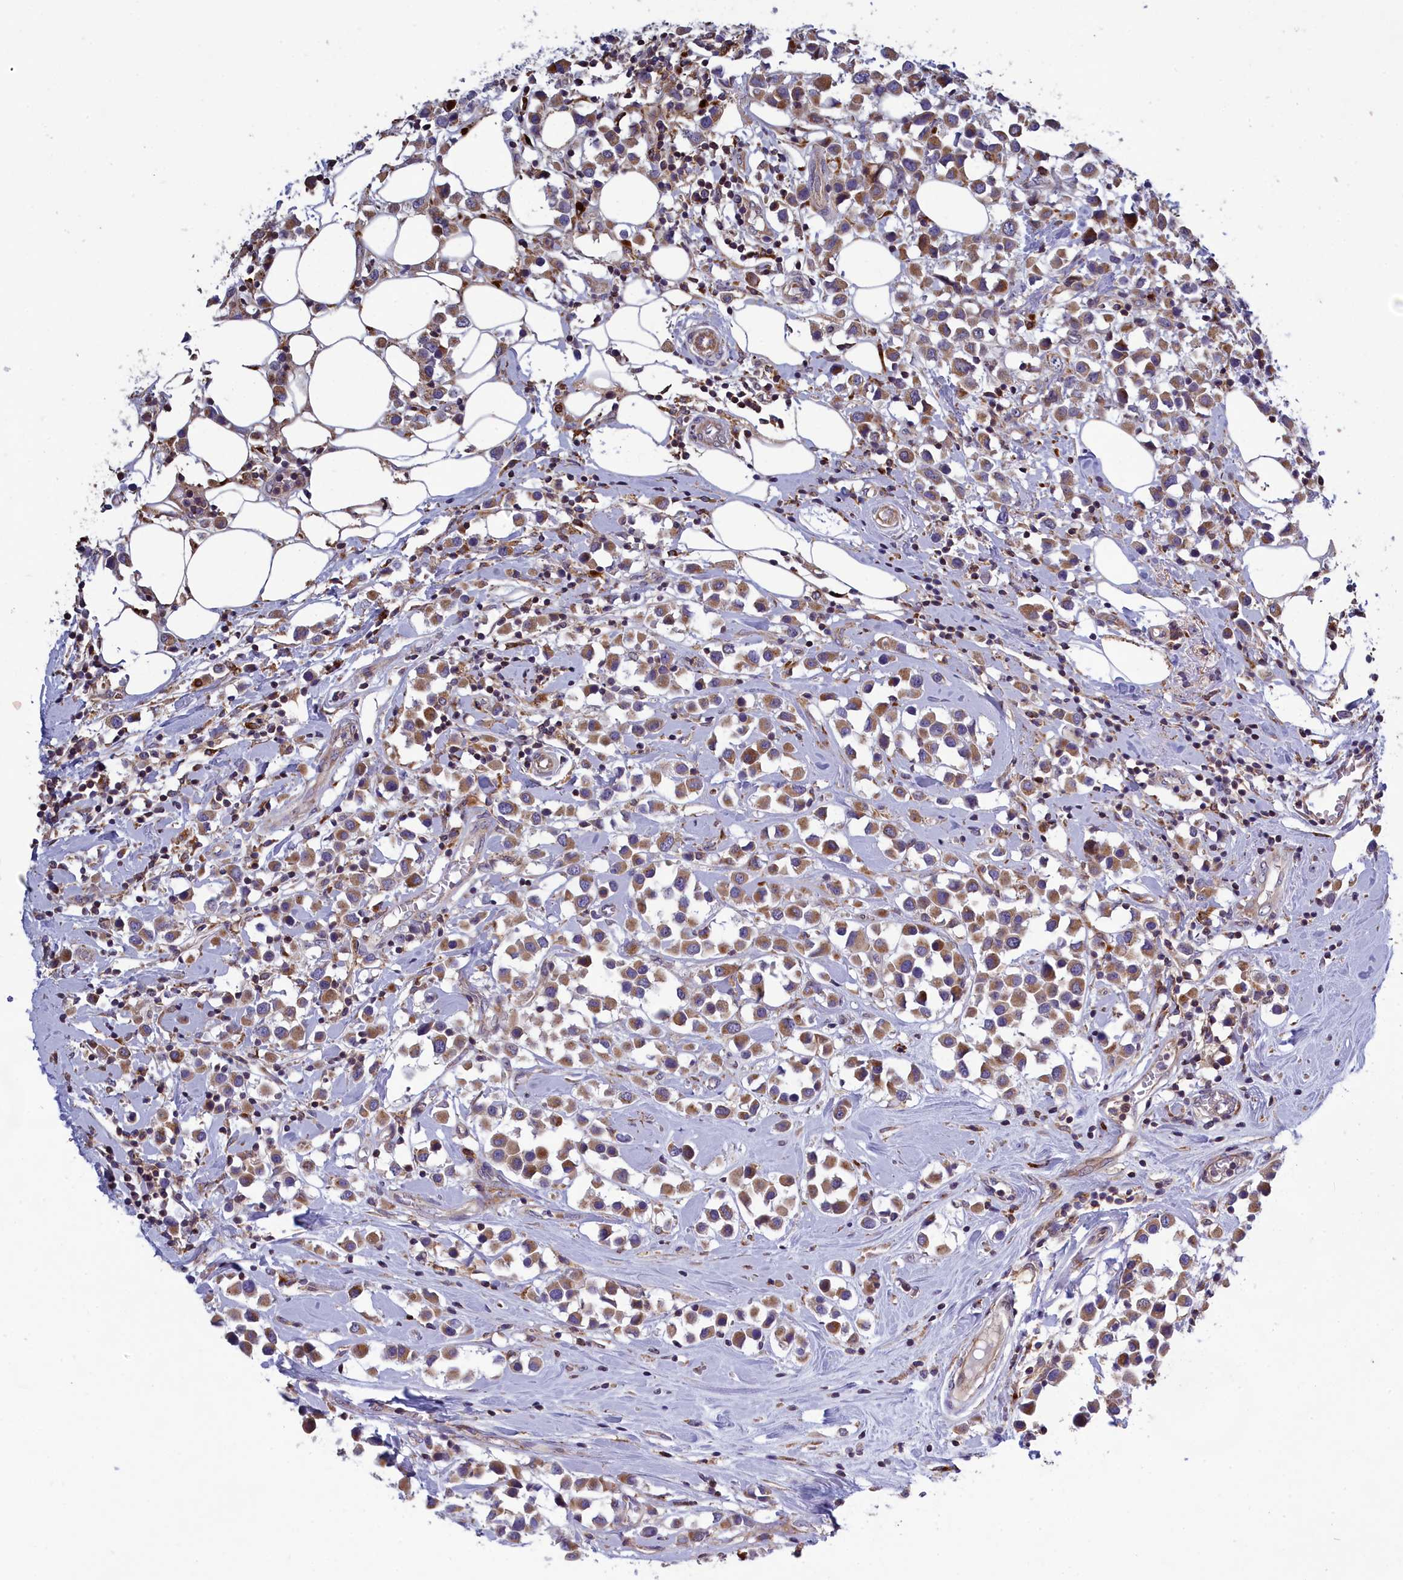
{"staining": {"intensity": "moderate", "quantity": ">75%", "location": "cytoplasmic/membranous"}, "tissue": "breast cancer", "cell_type": "Tumor cells", "image_type": "cancer", "snomed": [{"axis": "morphology", "description": "Duct carcinoma"}, {"axis": "topography", "description": "Breast"}], "caption": "Protein expression analysis of breast cancer (invasive ductal carcinoma) exhibits moderate cytoplasmic/membranous expression in about >75% of tumor cells.", "gene": "BLTP2", "patient": {"sex": "female", "age": 61}}